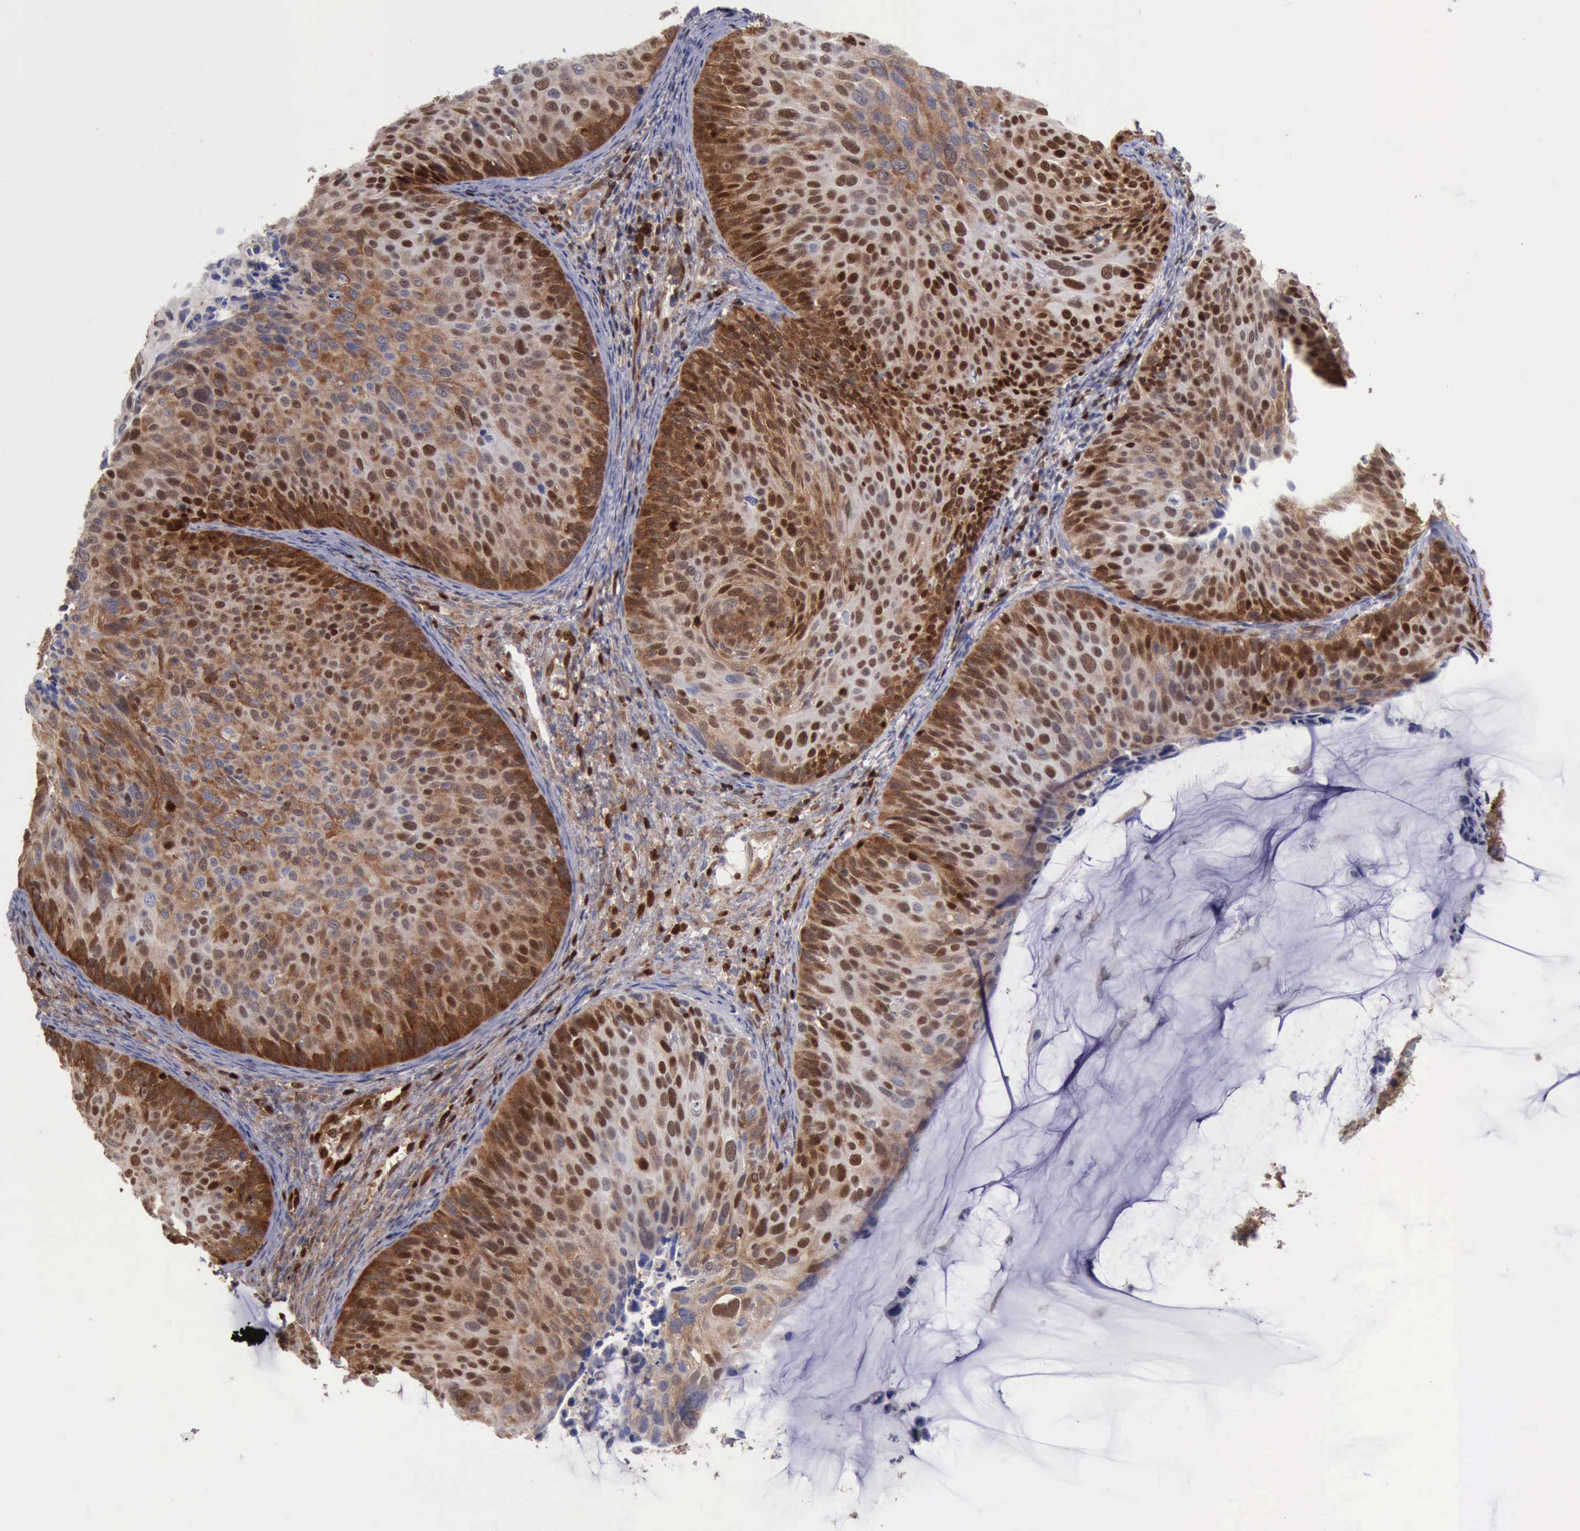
{"staining": {"intensity": "strong", "quantity": ">75%", "location": "cytoplasmic/membranous,nuclear"}, "tissue": "cervical cancer", "cell_type": "Tumor cells", "image_type": "cancer", "snomed": [{"axis": "morphology", "description": "Squamous cell carcinoma, NOS"}, {"axis": "topography", "description": "Cervix"}], "caption": "Brown immunohistochemical staining in human cervical squamous cell carcinoma demonstrates strong cytoplasmic/membranous and nuclear expression in about >75% of tumor cells.", "gene": "PDCD4", "patient": {"sex": "female", "age": 36}}